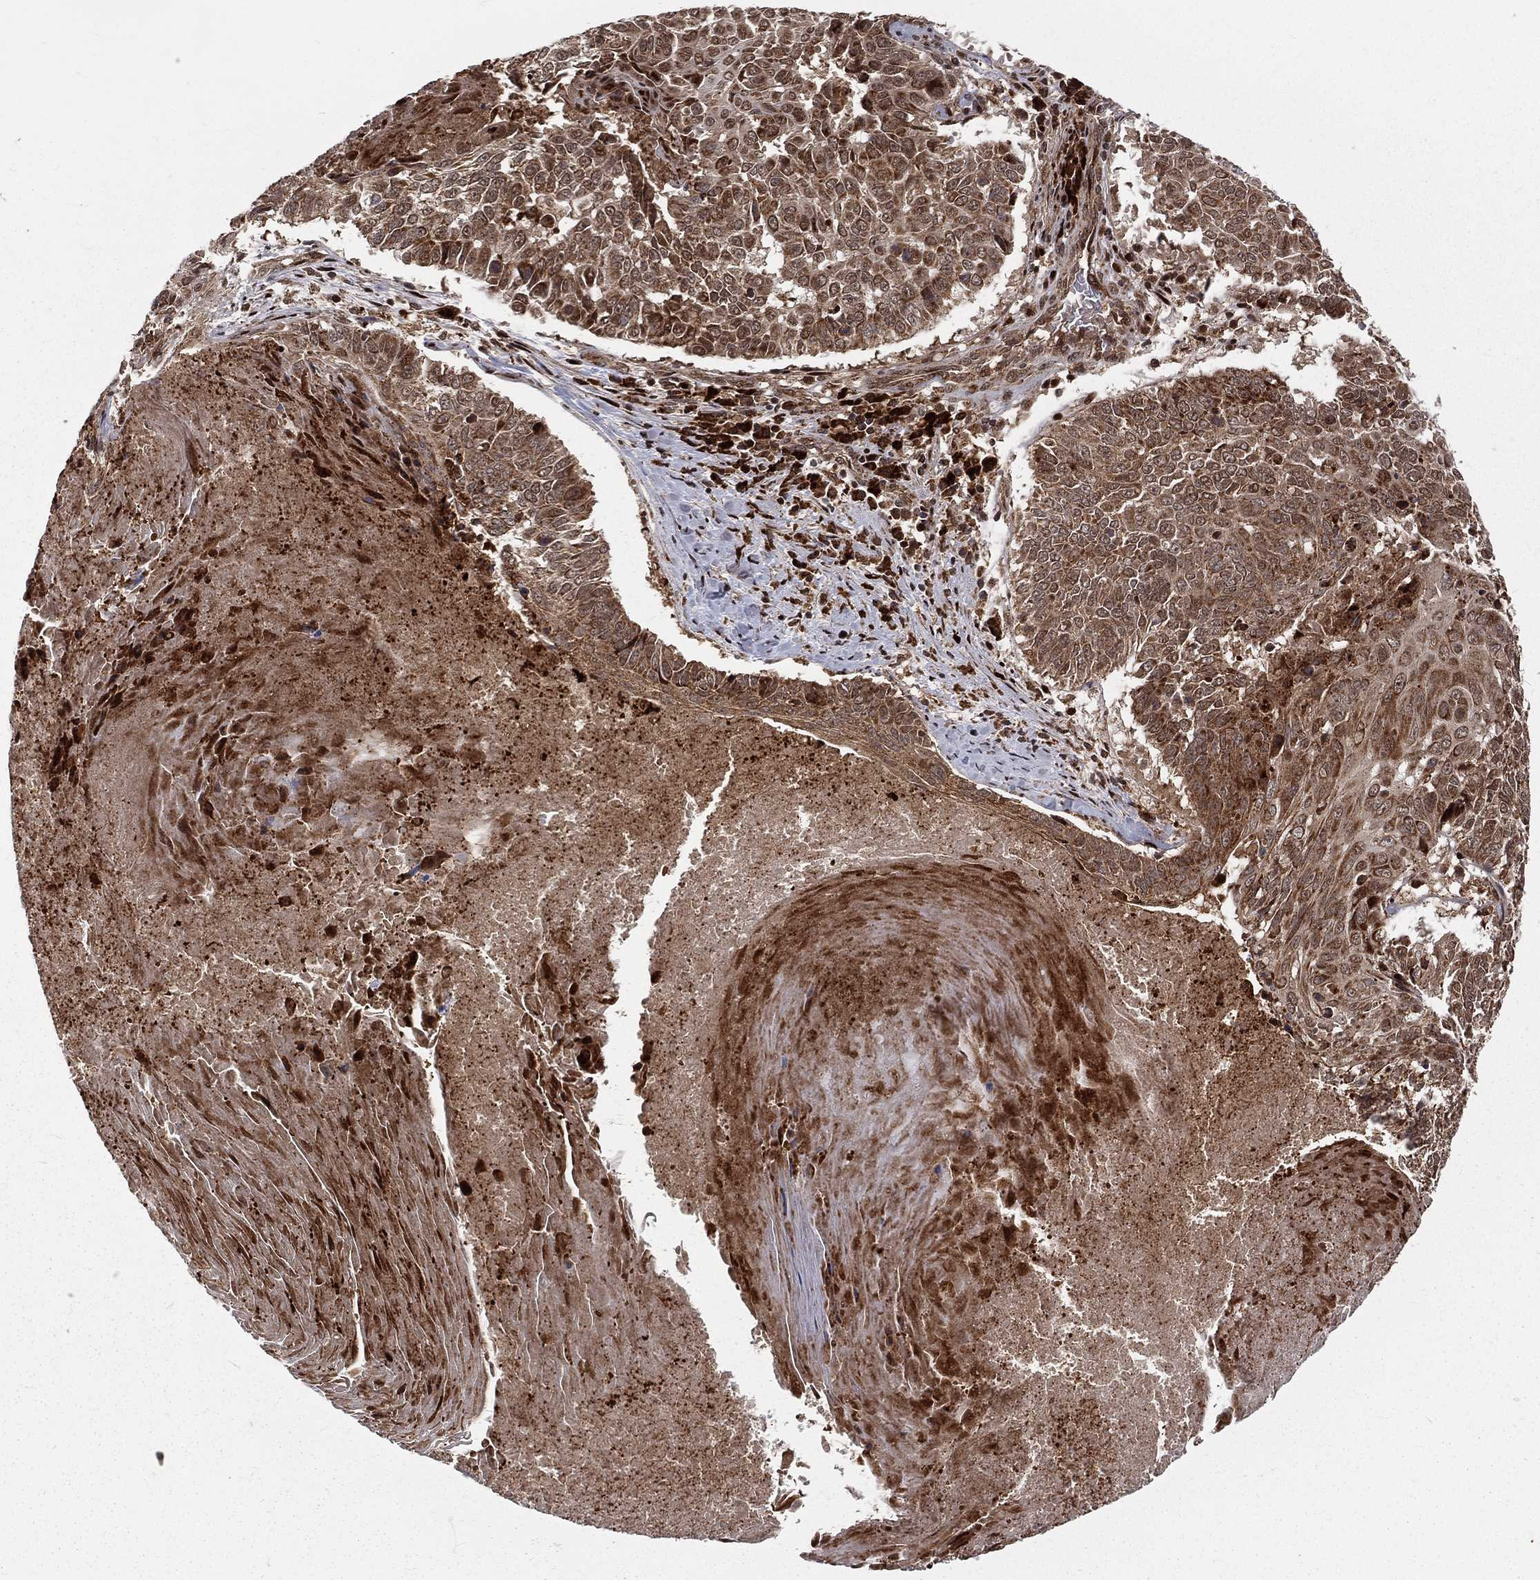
{"staining": {"intensity": "strong", "quantity": "25%-75%", "location": "cytoplasmic/membranous,nuclear"}, "tissue": "lung cancer", "cell_type": "Tumor cells", "image_type": "cancer", "snomed": [{"axis": "morphology", "description": "Squamous cell carcinoma, NOS"}, {"axis": "topography", "description": "Lung"}], "caption": "Immunohistochemistry (IHC) photomicrograph of neoplastic tissue: human lung squamous cell carcinoma stained using immunohistochemistry (IHC) shows high levels of strong protein expression localized specifically in the cytoplasmic/membranous and nuclear of tumor cells, appearing as a cytoplasmic/membranous and nuclear brown color.", "gene": "MDM2", "patient": {"sex": "male", "age": 64}}